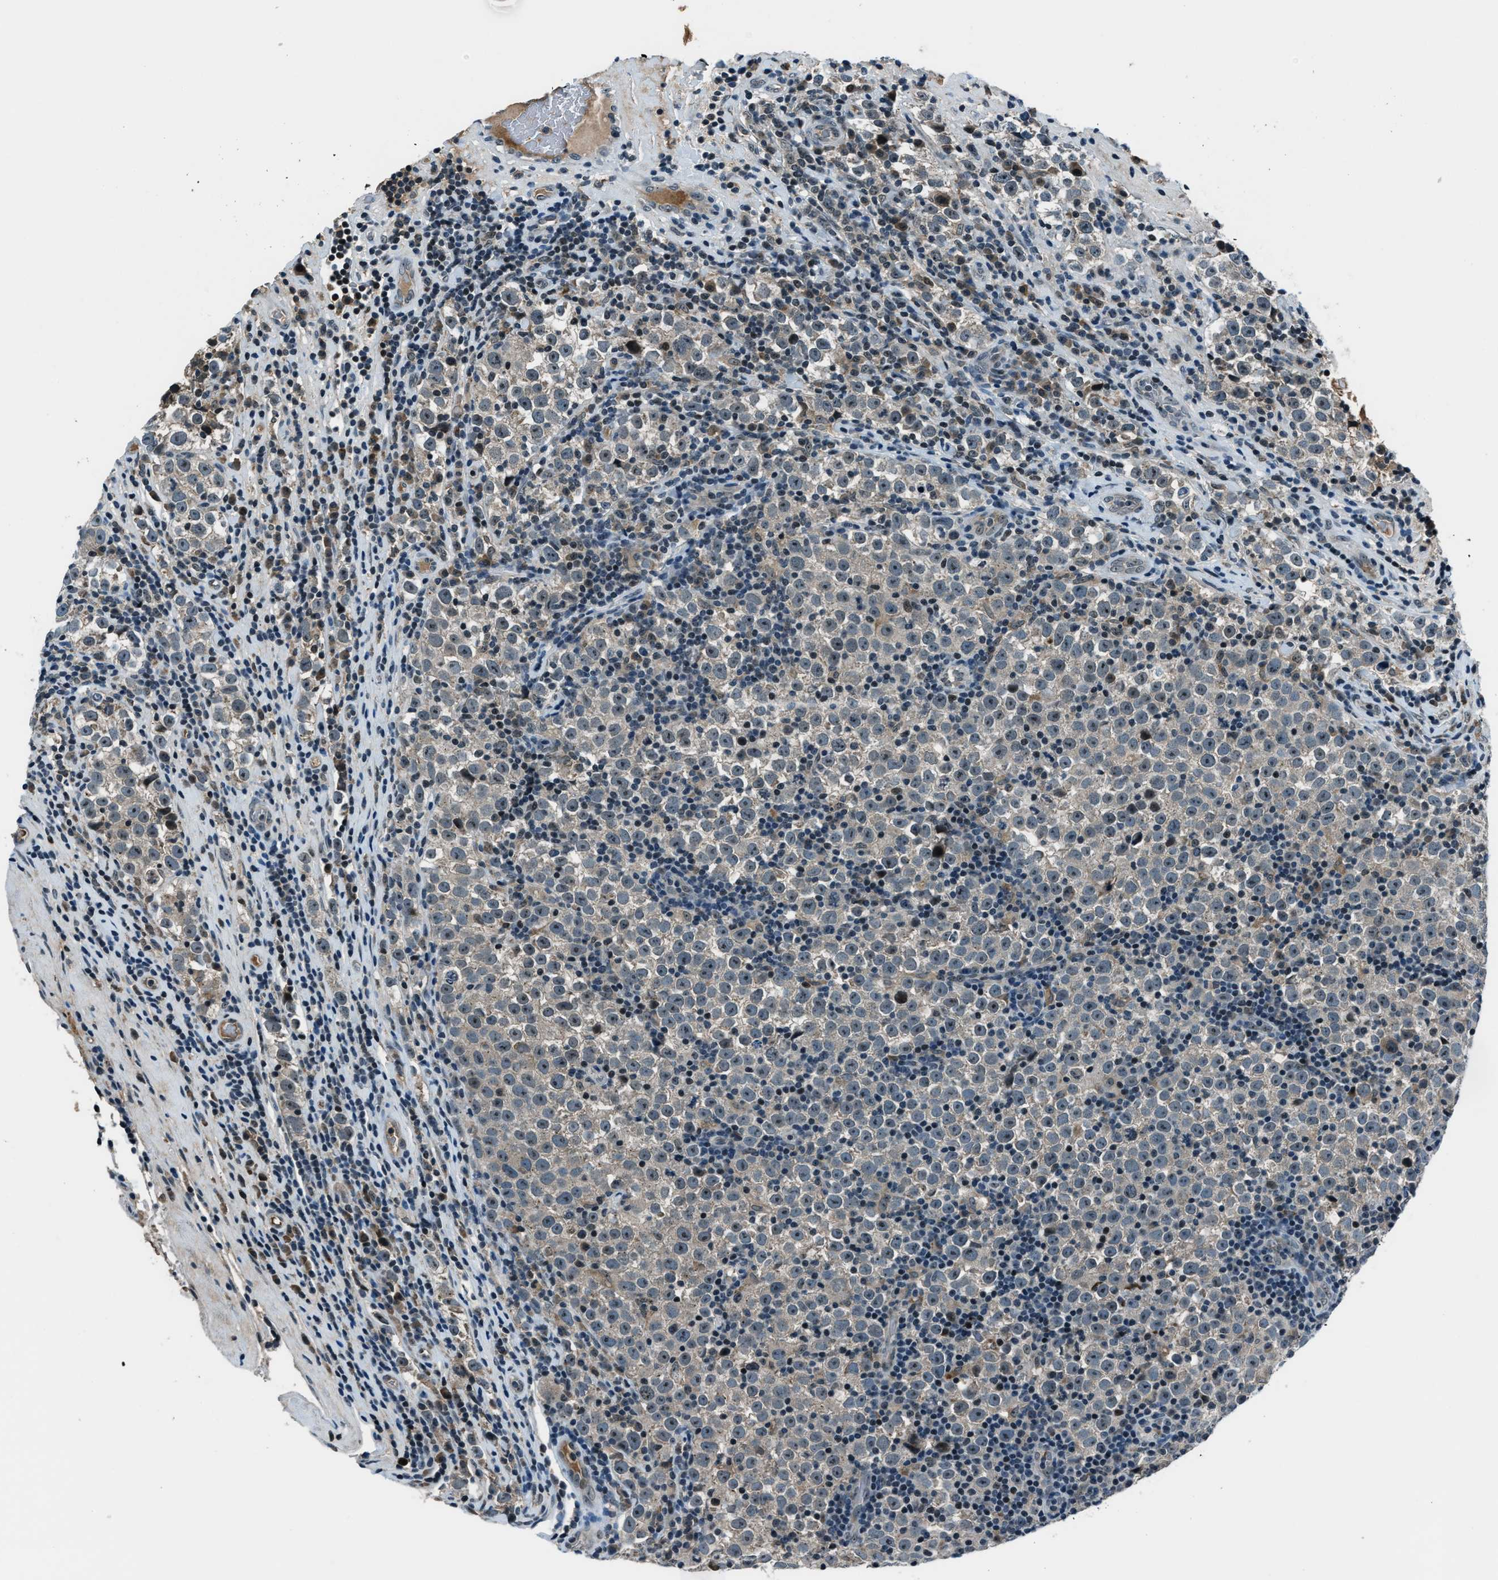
{"staining": {"intensity": "weak", "quantity": "<25%", "location": "cytoplasmic/membranous,nuclear"}, "tissue": "testis cancer", "cell_type": "Tumor cells", "image_type": "cancer", "snomed": [{"axis": "morphology", "description": "Normal tissue, NOS"}, {"axis": "morphology", "description": "Seminoma, NOS"}, {"axis": "topography", "description": "Testis"}], "caption": "Testis seminoma was stained to show a protein in brown. There is no significant expression in tumor cells. Brightfield microscopy of IHC stained with DAB (3,3'-diaminobenzidine) (brown) and hematoxylin (blue), captured at high magnification.", "gene": "ACTL9", "patient": {"sex": "male", "age": 43}}